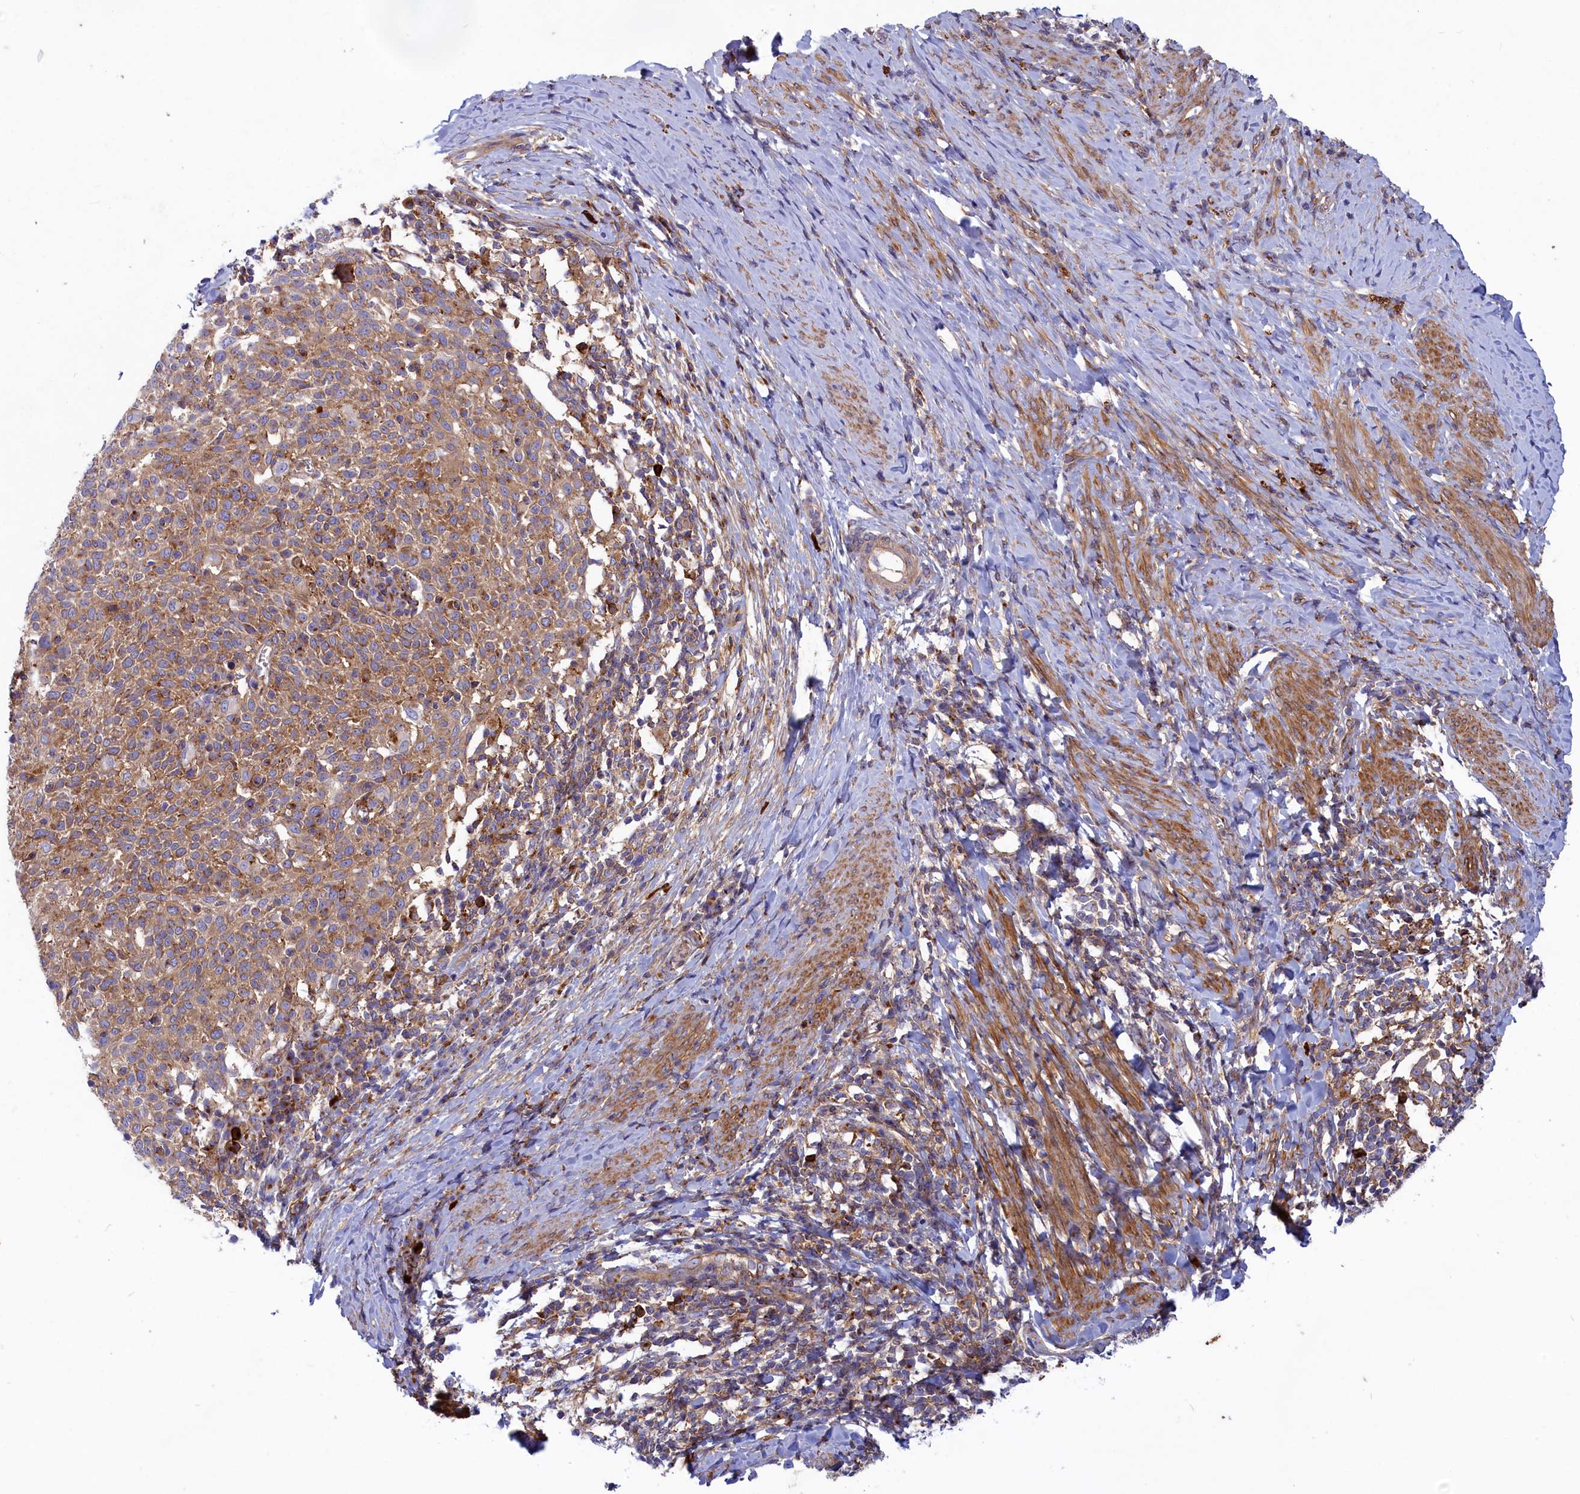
{"staining": {"intensity": "weak", "quantity": ">75%", "location": "cytoplasmic/membranous"}, "tissue": "cervical cancer", "cell_type": "Tumor cells", "image_type": "cancer", "snomed": [{"axis": "morphology", "description": "Squamous cell carcinoma, NOS"}, {"axis": "topography", "description": "Cervix"}], "caption": "A micrograph of cervical cancer stained for a protein reveals weak cytoplasmic/membranous brown staining in tumor cells.", "gene": "SCAMP4", "patient": {"sex": "female", "age": 52}}